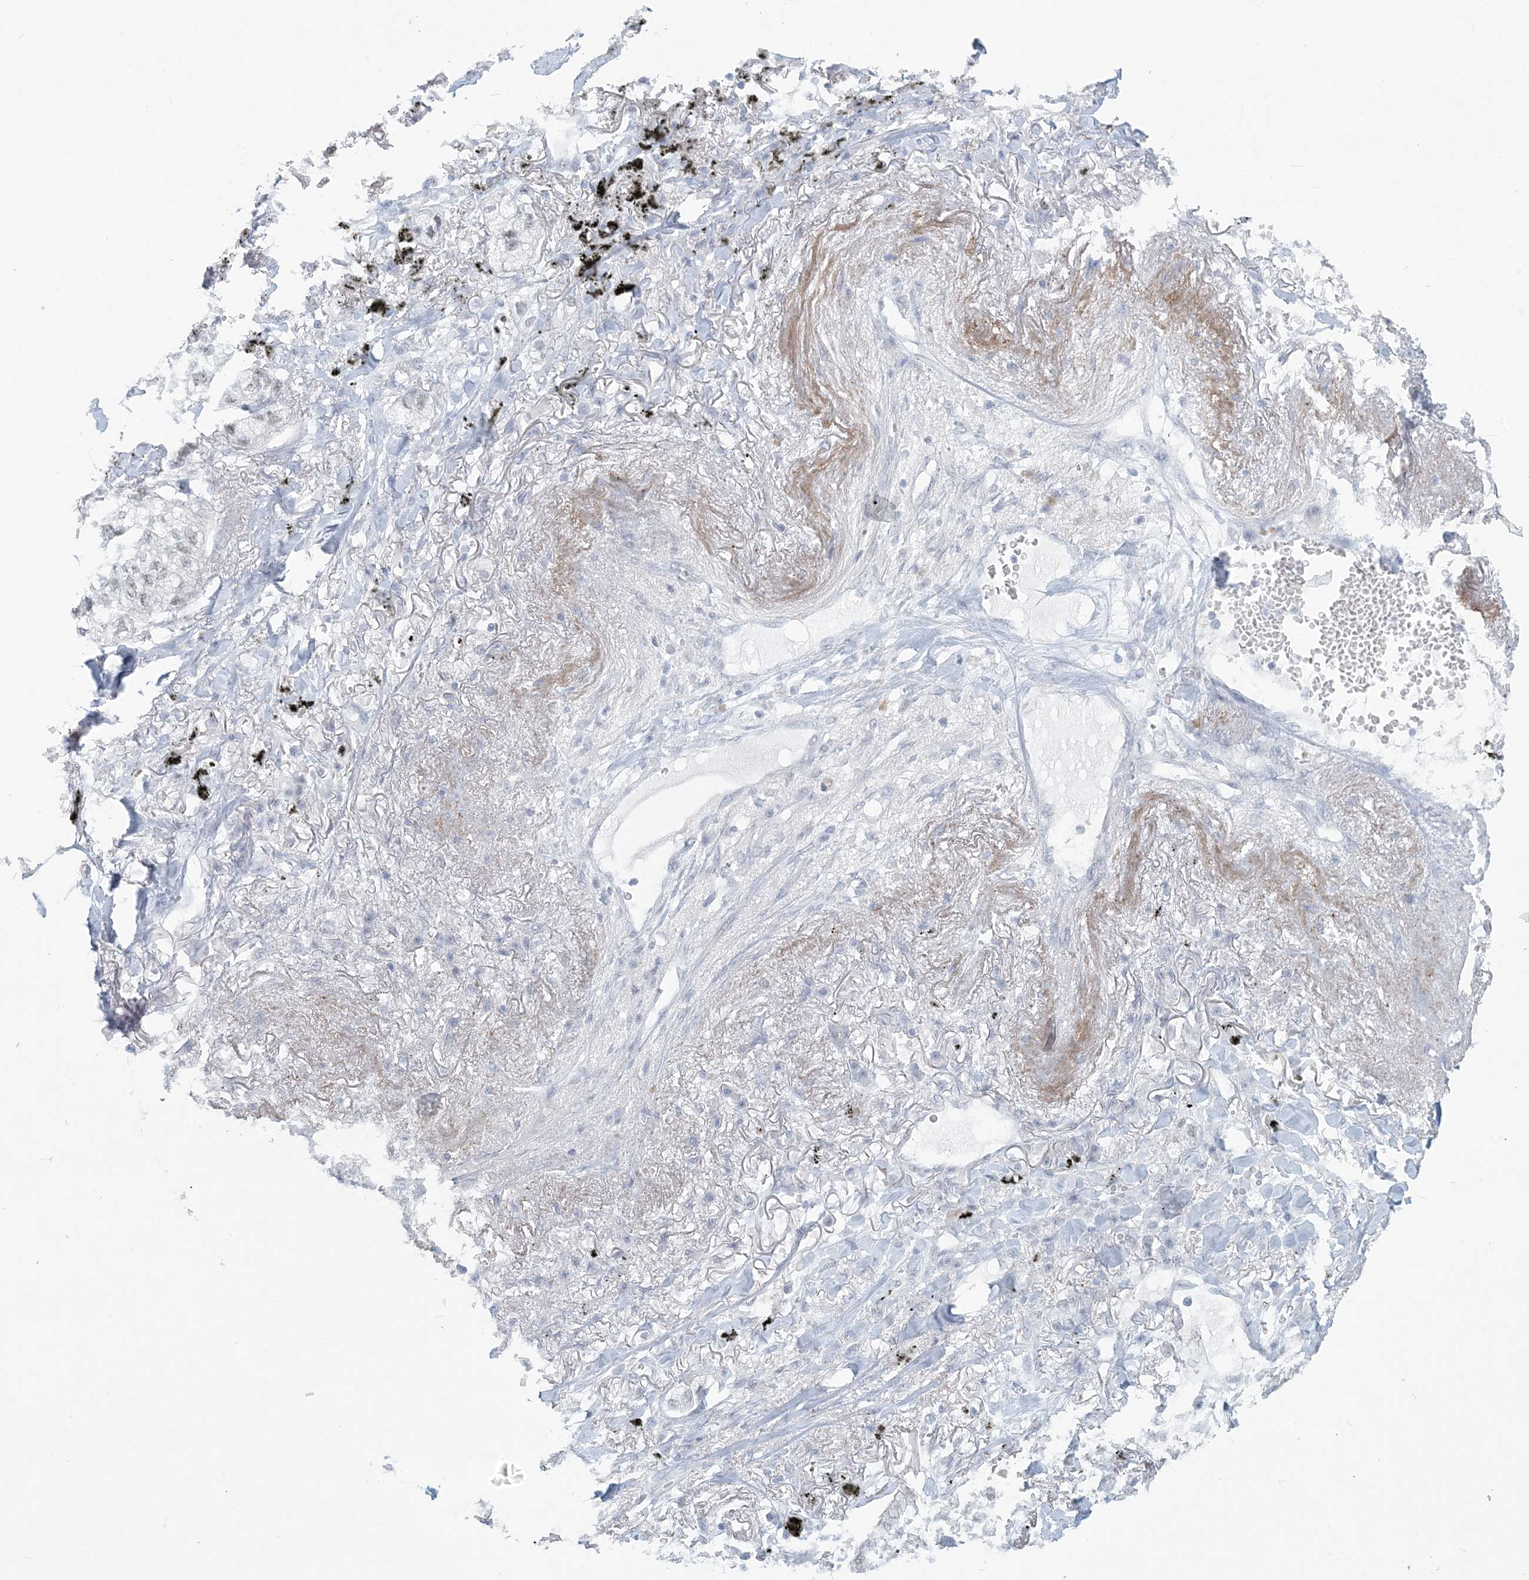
{"staining": {"intensity": "negative", "quantity": "none", "location": "none"}, "tissue": "lung cancer", "cell_type": "Tumor cells", "image_type": "cancer", "snomed": [{"axis": "morphology", "description": "Adenocarcinoma, NOS"}, {"axis": "topography", "description": "Lung"}], "caption": "This is an IHC photomicrograph of adenocarcinoma (lung). There is no positivity in tumor cells.", "gene": "SCML1", "patient": {"sex": "male", "age": 65}}